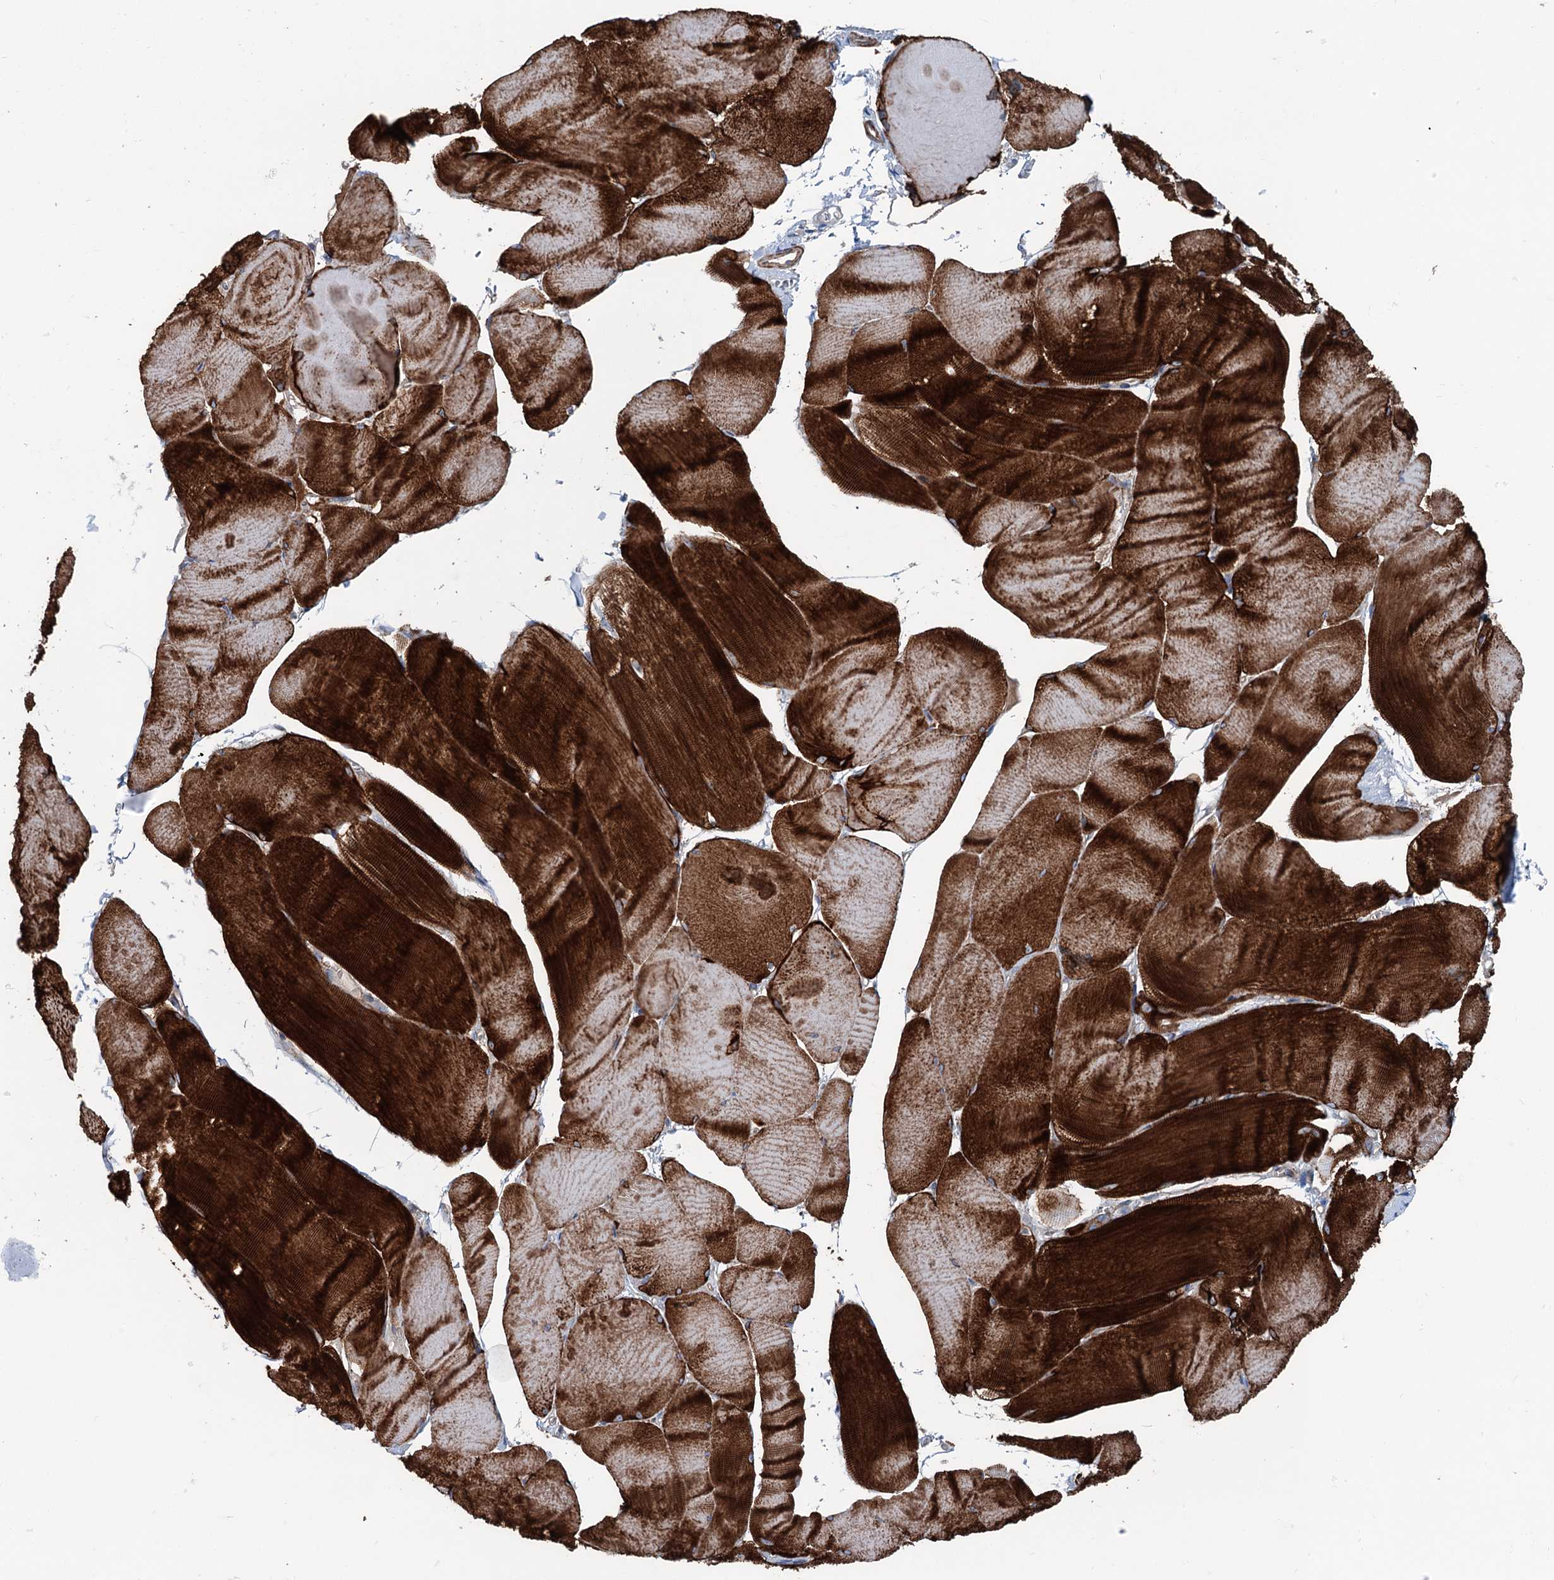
{"staining": {"intensity": "strong", "quantity": ">75%", "location": "cytoplasmic/membranous"}, "tissue": "skeletal muscle", "cell_type": "Myocytes", "image_type": "normal", "snomed": [{"axis": "morphology", "description": "Normal tissue, NOS"}, {"axis": "morphology", "description": "Basal cell carcinoma"}, {"axis": "topography", "description": "Skeletal muscle"}], "caption": "Protein analysis of normal skeletal muscle reveals strong cytoplasmic/membranous expression in approximately >75% of myocytes. The staining was performed using DAB (3,3'-diaminobenzidine), with brown indicating positive protein expression. Nuclei are stained blue with hematoxylin.", "gene": "CALCOCO1", "patient": {"sex": "female", "age": 64}}